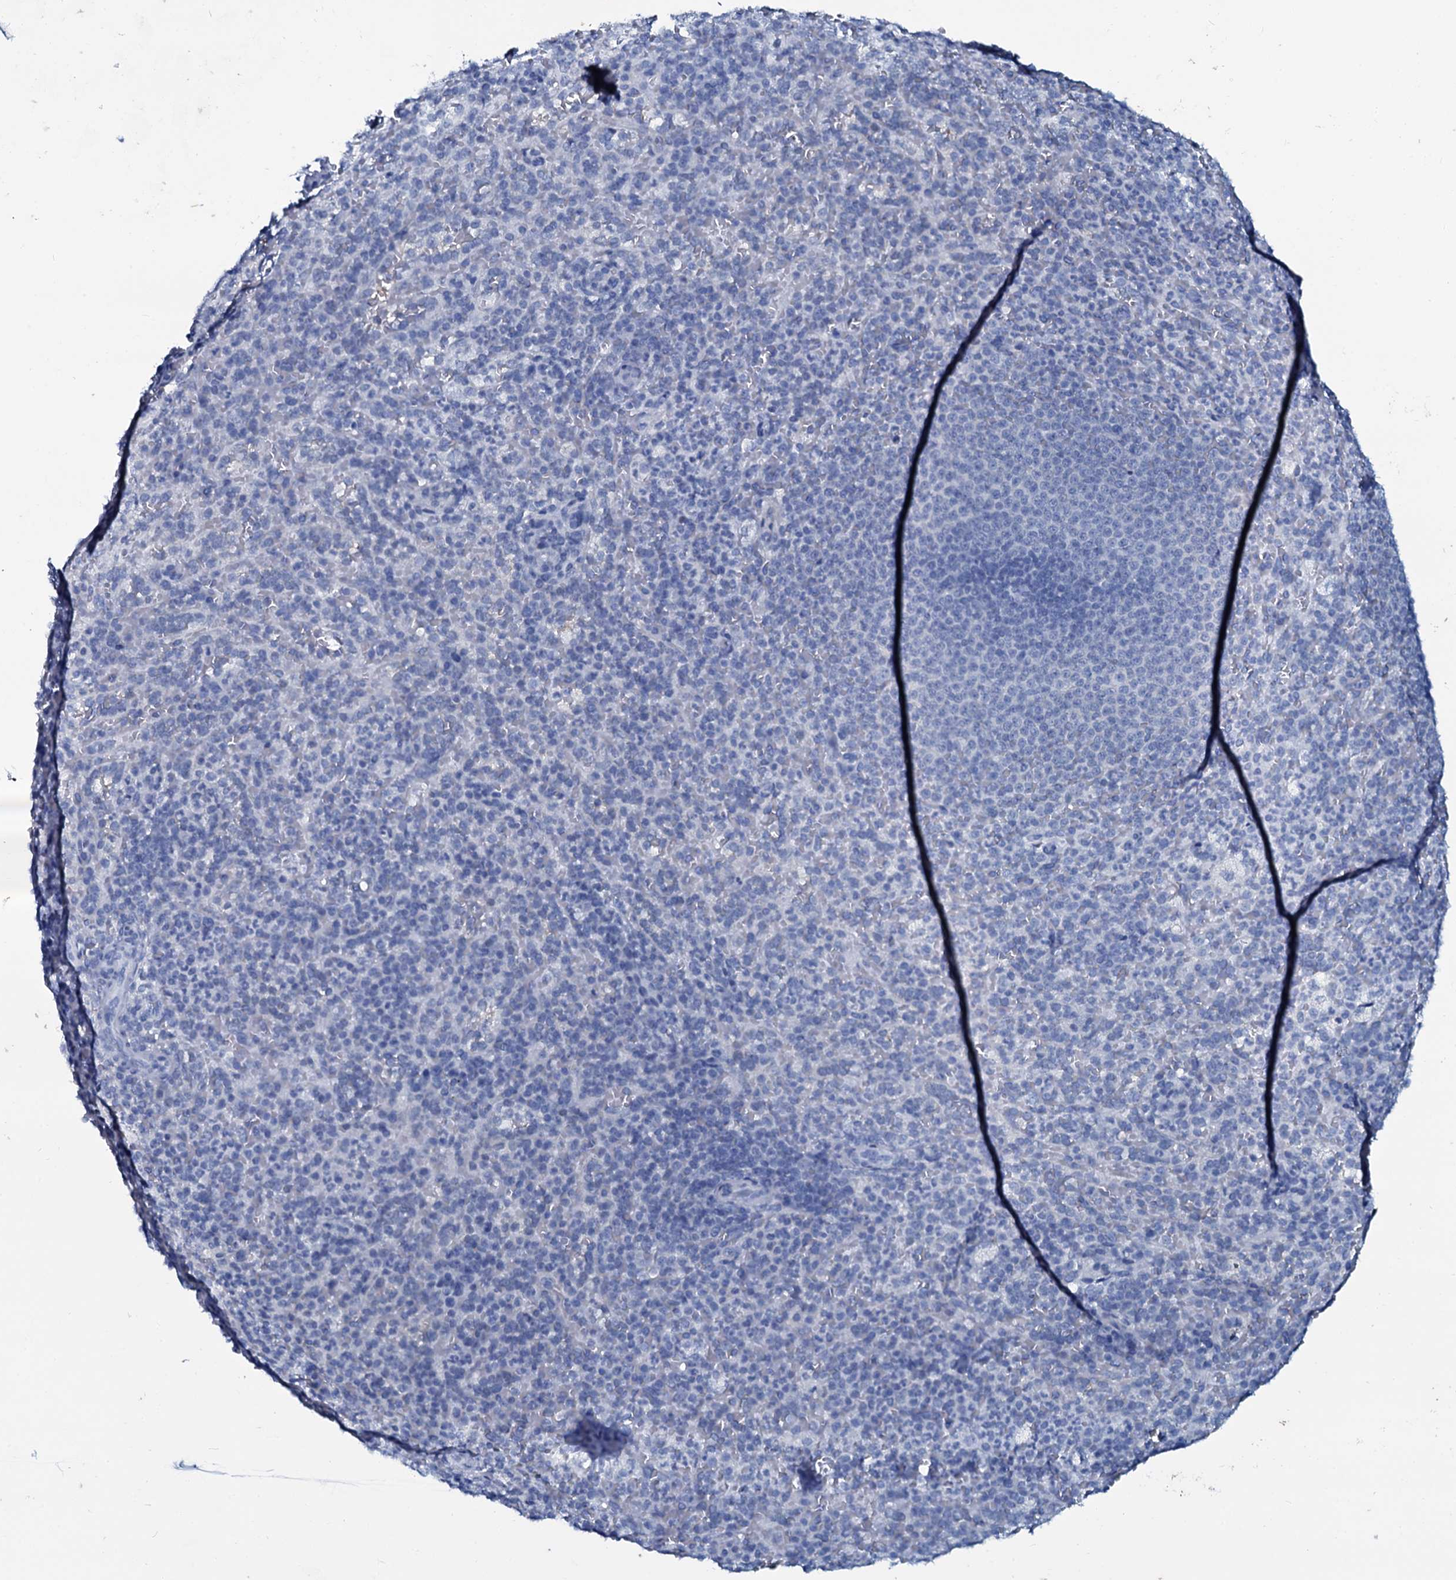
{"staining": {"intensity": "negative", "quantity": "none", "location": "none"}, "tissue": "spleen", "cell_type": "Cells in red pulp", "image_type": "normal", "snomed": [{"axis": "morphology", "description": "Normal tissue, NOS"}, {"axis": "topography", "description": "Spleen"}], "caption": "Immunohistochemical staining of normal human spleen reveals no significant staining in cells in red pulp. (Immunohistochemistry (ihc), brightfield microscopy, high magnification).", "gene": "SLC4A7", "patient": {"sex": "female", "age": 21}}